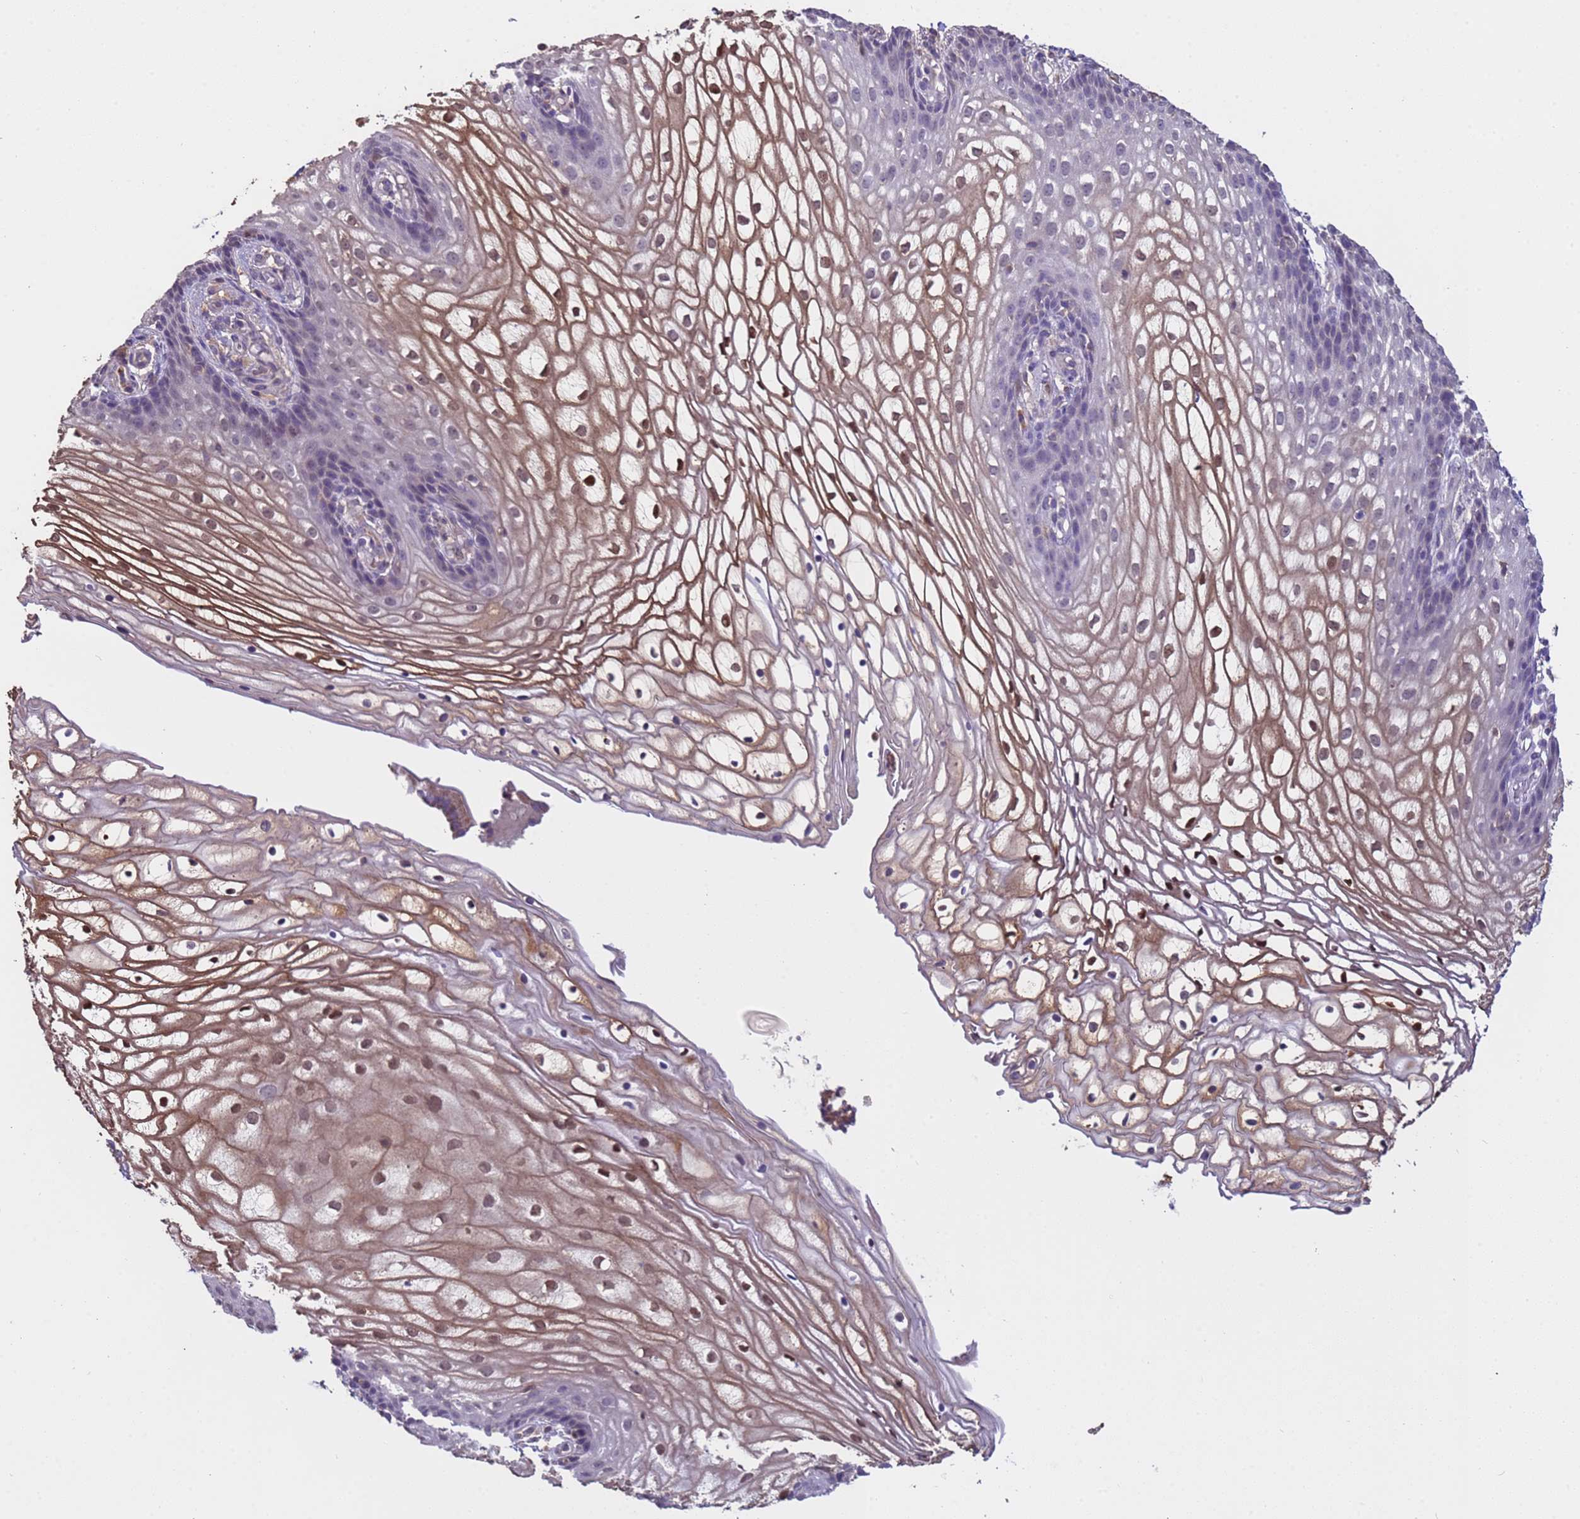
{"staining": {"intensity": "moderate", "quantity": "<25%", "location": "cytoplasmic/membranous,nuclear"}, "tissue": "vagina", "cell_type": "Squamous epithelial cells", "image_type": "normal", "snomed": [{"axis": "morphology", "description": "Normal tissue, NOS"}, {"axis": "topography", "description": "Vagina"}], "caption": "About <25% of squamous epithelial cells in benign vagina reveal moderate cytoplasmic/membranous,nuclear protein expression as visualized by brown immunohistochemical staining.", "gene": "ZNF248", "patient": {"sex": "female", "age": 60}}